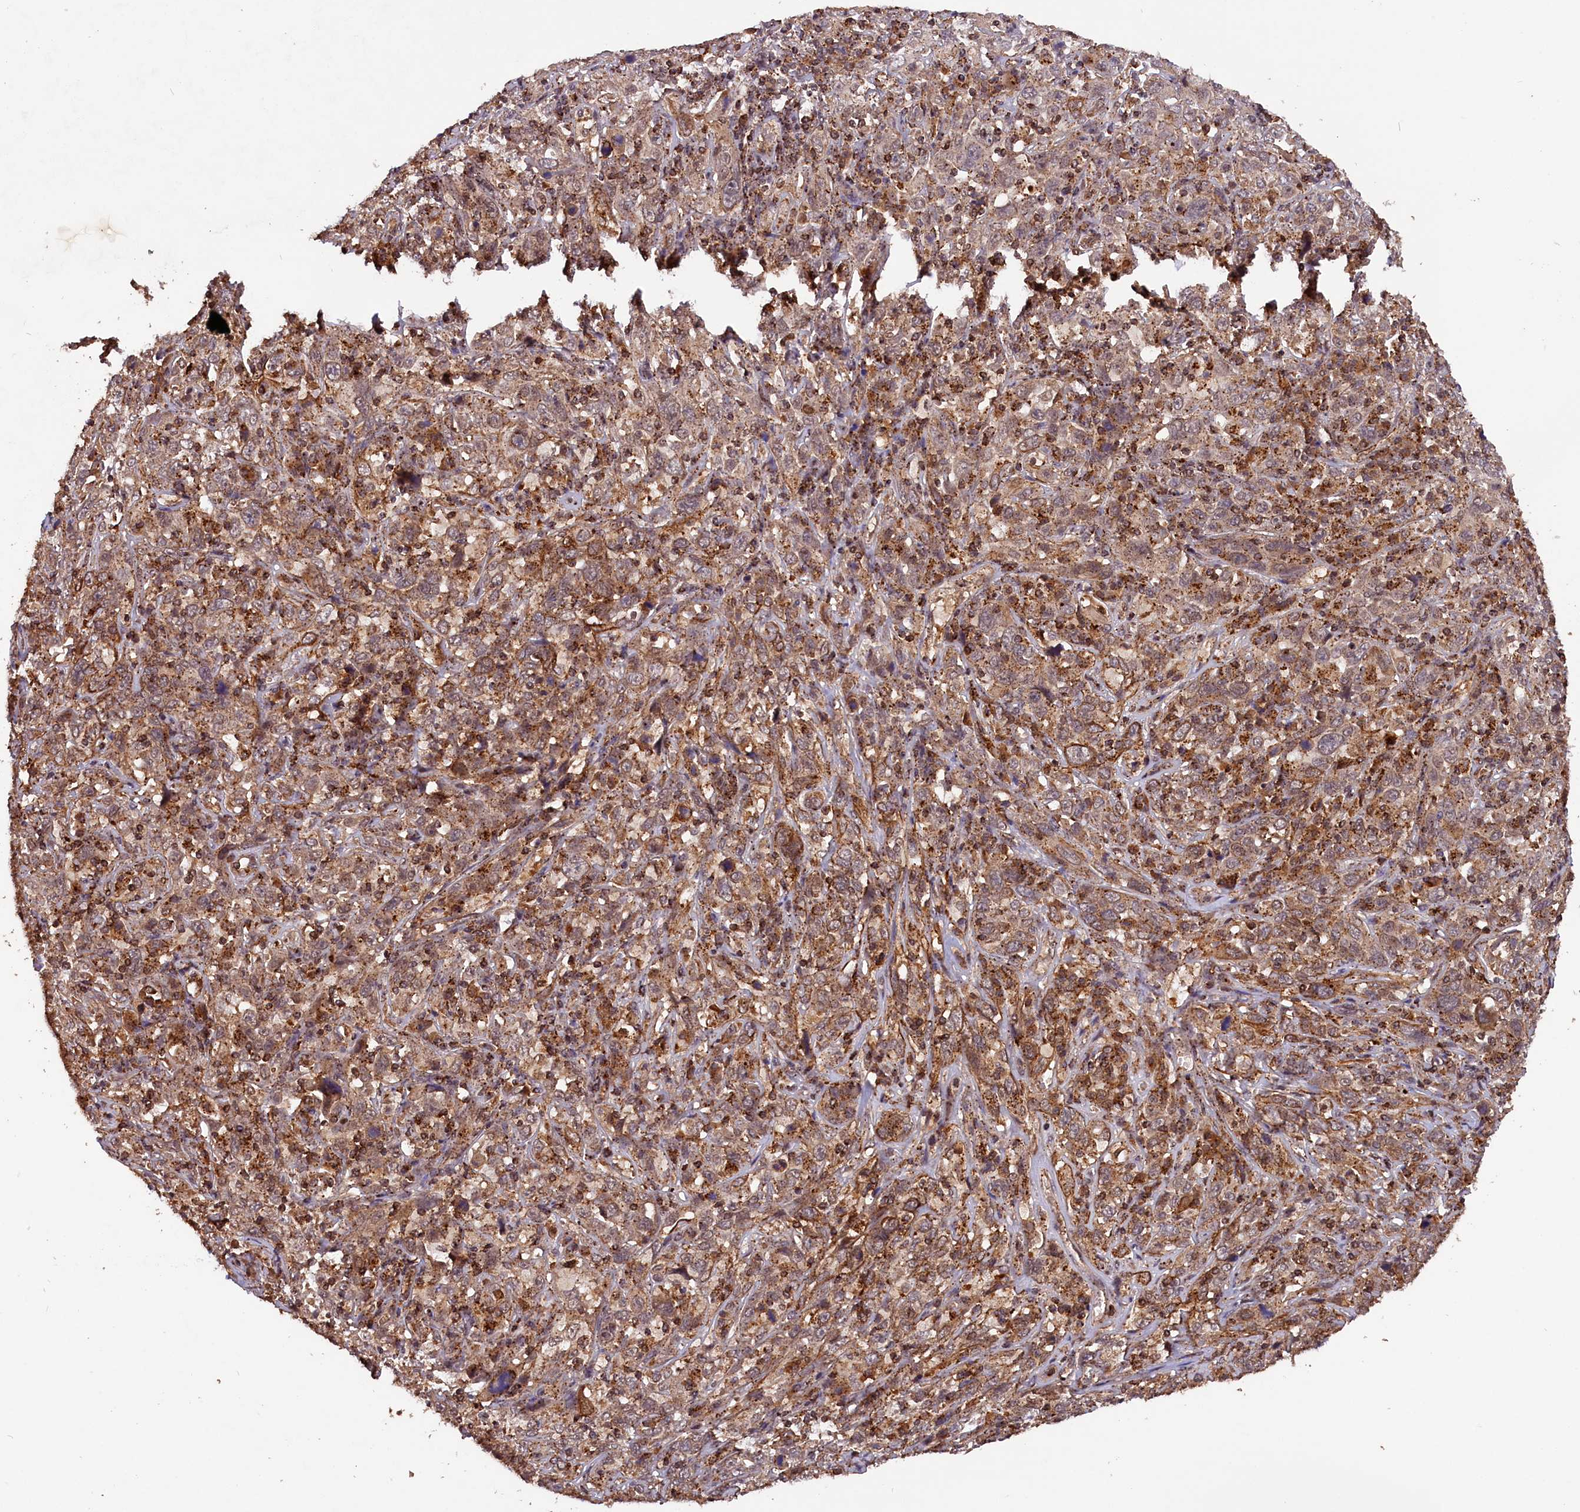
{"staining": {"intensity": "moderate", "quantity": ">75%", "location": "cytoplasmic/membranous"}, "tissue": "cervical cancer", "cell_type": "Tumor cells", "image_type": "cancer", "snomed": [{"axis": "morphology", "description": "Squamous cell carcinoma, NOS"}, {"axis": "topography", "description": "Cervix"}], "caption": "An IHC photomicrograph of tumor tissue is shown. Protein staining in brown highlights moderate cytoplasmic/membranous positivity in cervical cancer (squamous cell carcinoma) within tumor cells.", "gene": "IST1", "patient": {"sex": "female", "age": 46}}